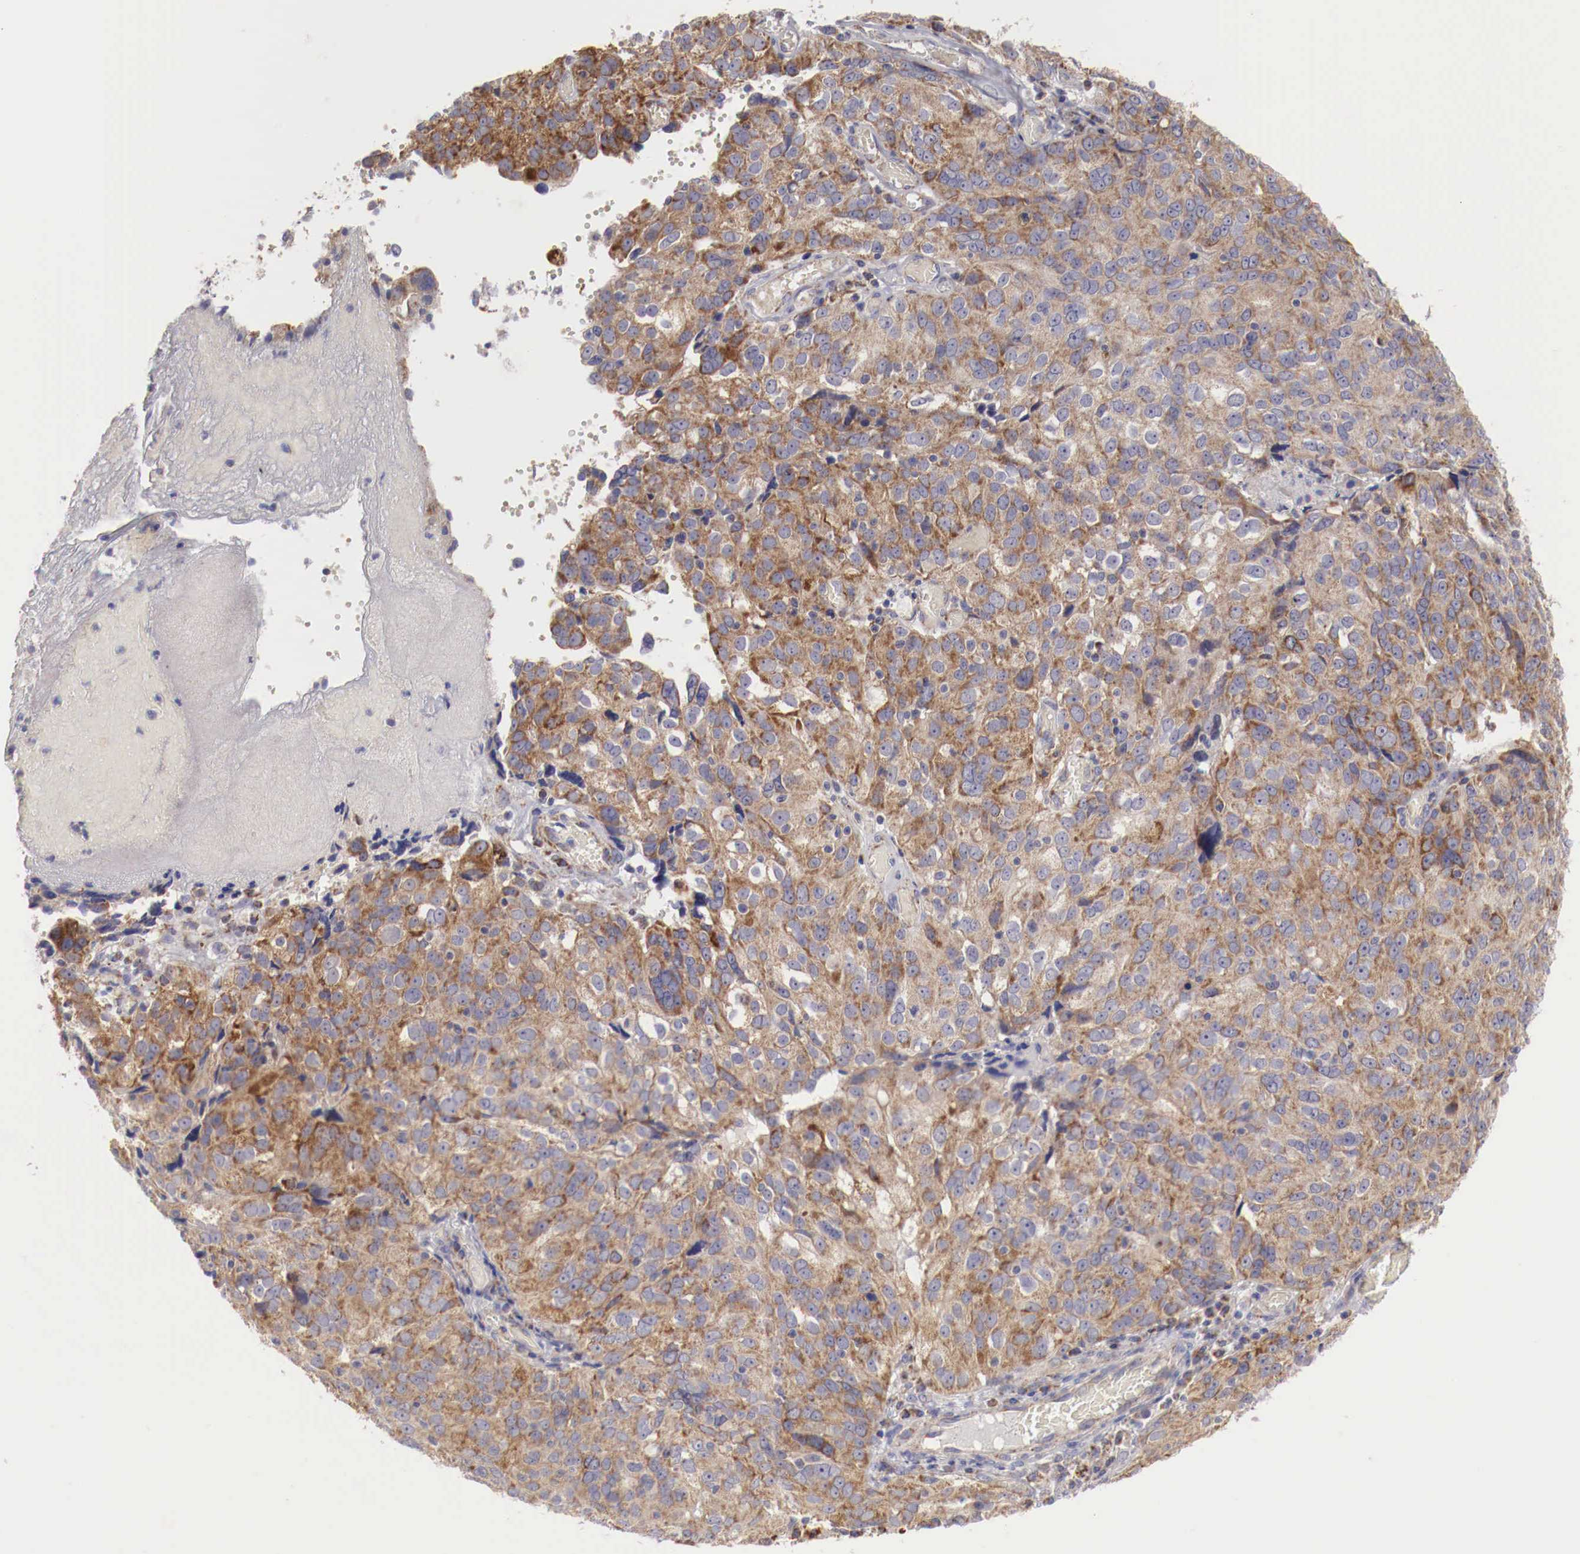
{"staining": {"intensity": "moderate", "quantity": ">75%", "location": "cytoplasmic/membranous"}, "tissue": "ovarian cancer", "cell_type": "Tumor cells", "image_type": "cancer", "snomed": [{"axis": "morphology", "description": "Carcinoma, endometroid"}, {"axis": "topography", "description": "Ovary"}], "caption": "Moderate cytoplasmic/membranous protein staining is appreciated in approximately >75% of tumor cells in endometroid carcinoma (ovarian).", "gene": "XPNPEP3", "patient": {"sex": "female", "age": 75}}